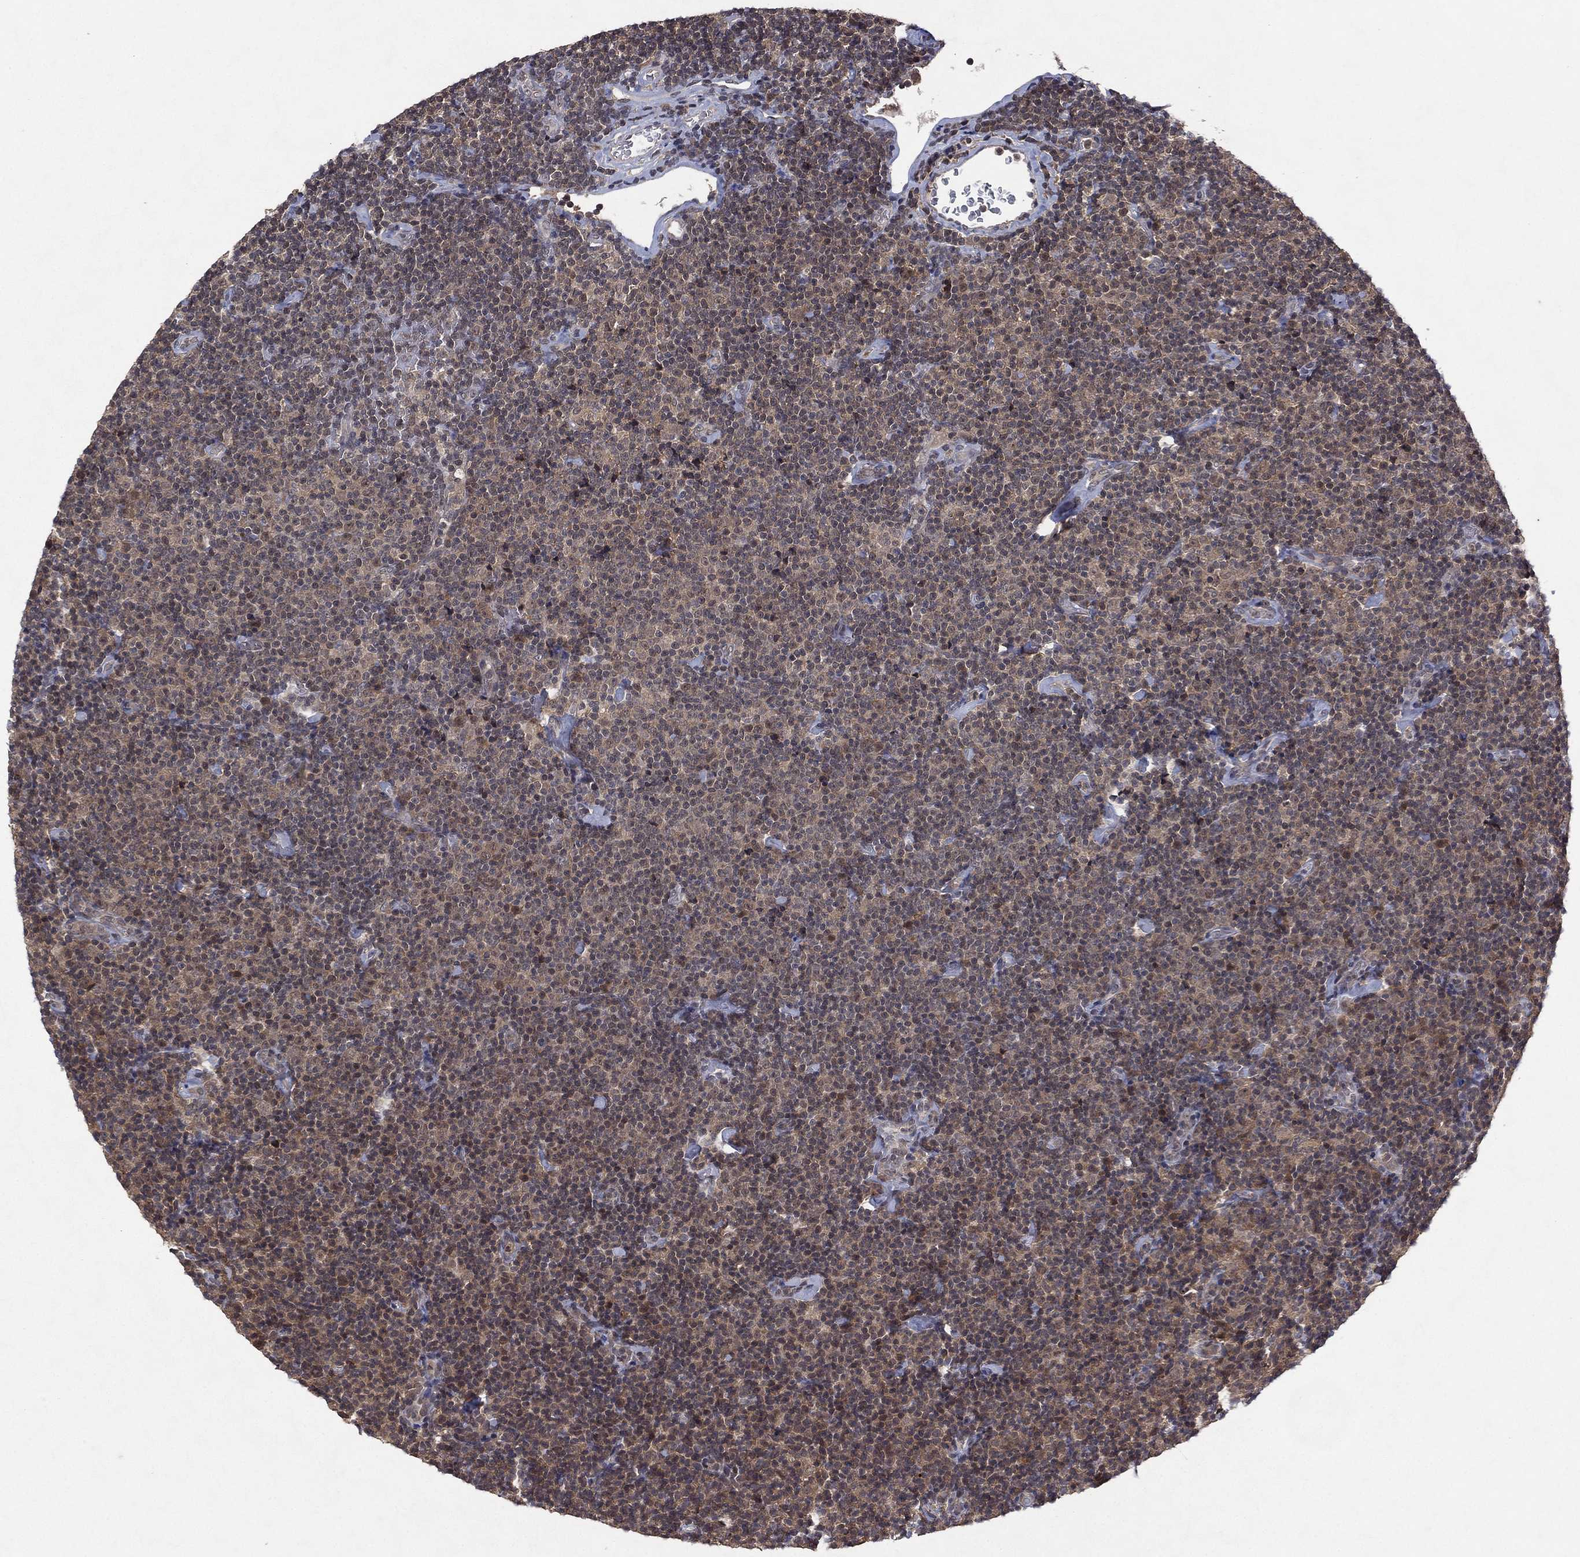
{"staining": {"intensity": "negative", "quantity": "none", "location": "none"}, "tissue": "lymphoma", "cell_type": "Tumor cells", "image_type": "cancer", "snomed": [{"axis": "morphology", "description": "Malignant lymphoma, non-Hodgkin's type, Low grade"}, {"axis": "topography", "description": "Lymph node"}], "caption": "High magnification brightfield microscopy of low-grade malignant lymphoma, non-Hodgkin's type stained with DAB (brown) and counterstained with hematoxylin (blue): tumor cells show no significant expression. The staining is performed using DAB brown chromogen with nuclei counter-stained in using hematoxylin.", "gene": "ATG4B", "patient": {"sex": "male", "age": 81}}